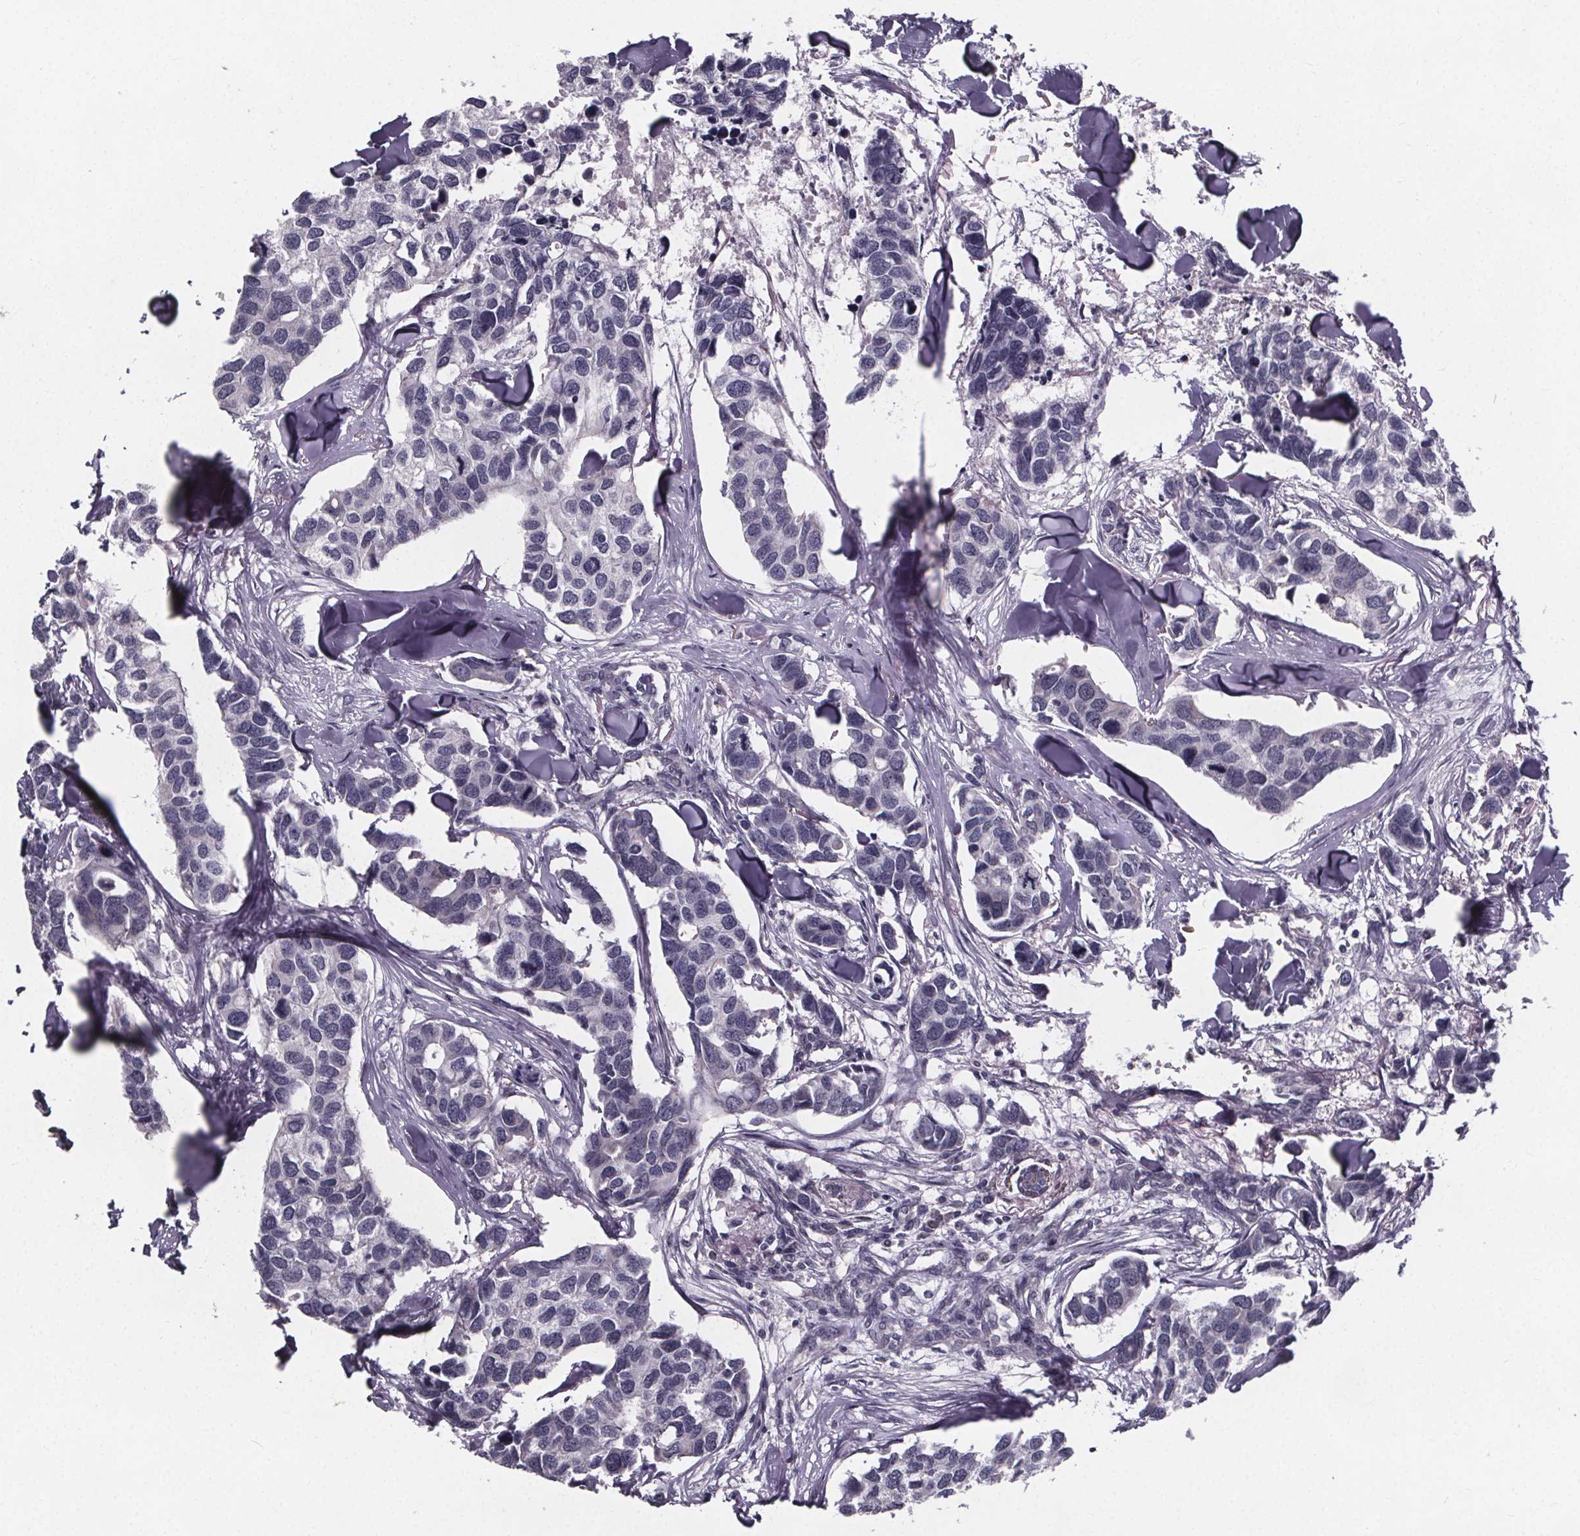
{"staining": {"intensity": "negative", "quantity": "none", "location": "none"}, "tissue": "breast cancer", "cell_type": "Tumor cells", "image_type": "cancer", "snomed": [{"axis": "morphology", "description": "Duct carcinoma"}, {"axis": "topography", "description": "Breast"}], "caption": "Breast cancer (infiltrating ductal carcinoma) stained for a protein using IHC displays no staining tumor cells.", "gene": "FAM181B", "patient": {"sex": "female", "age": 83}}